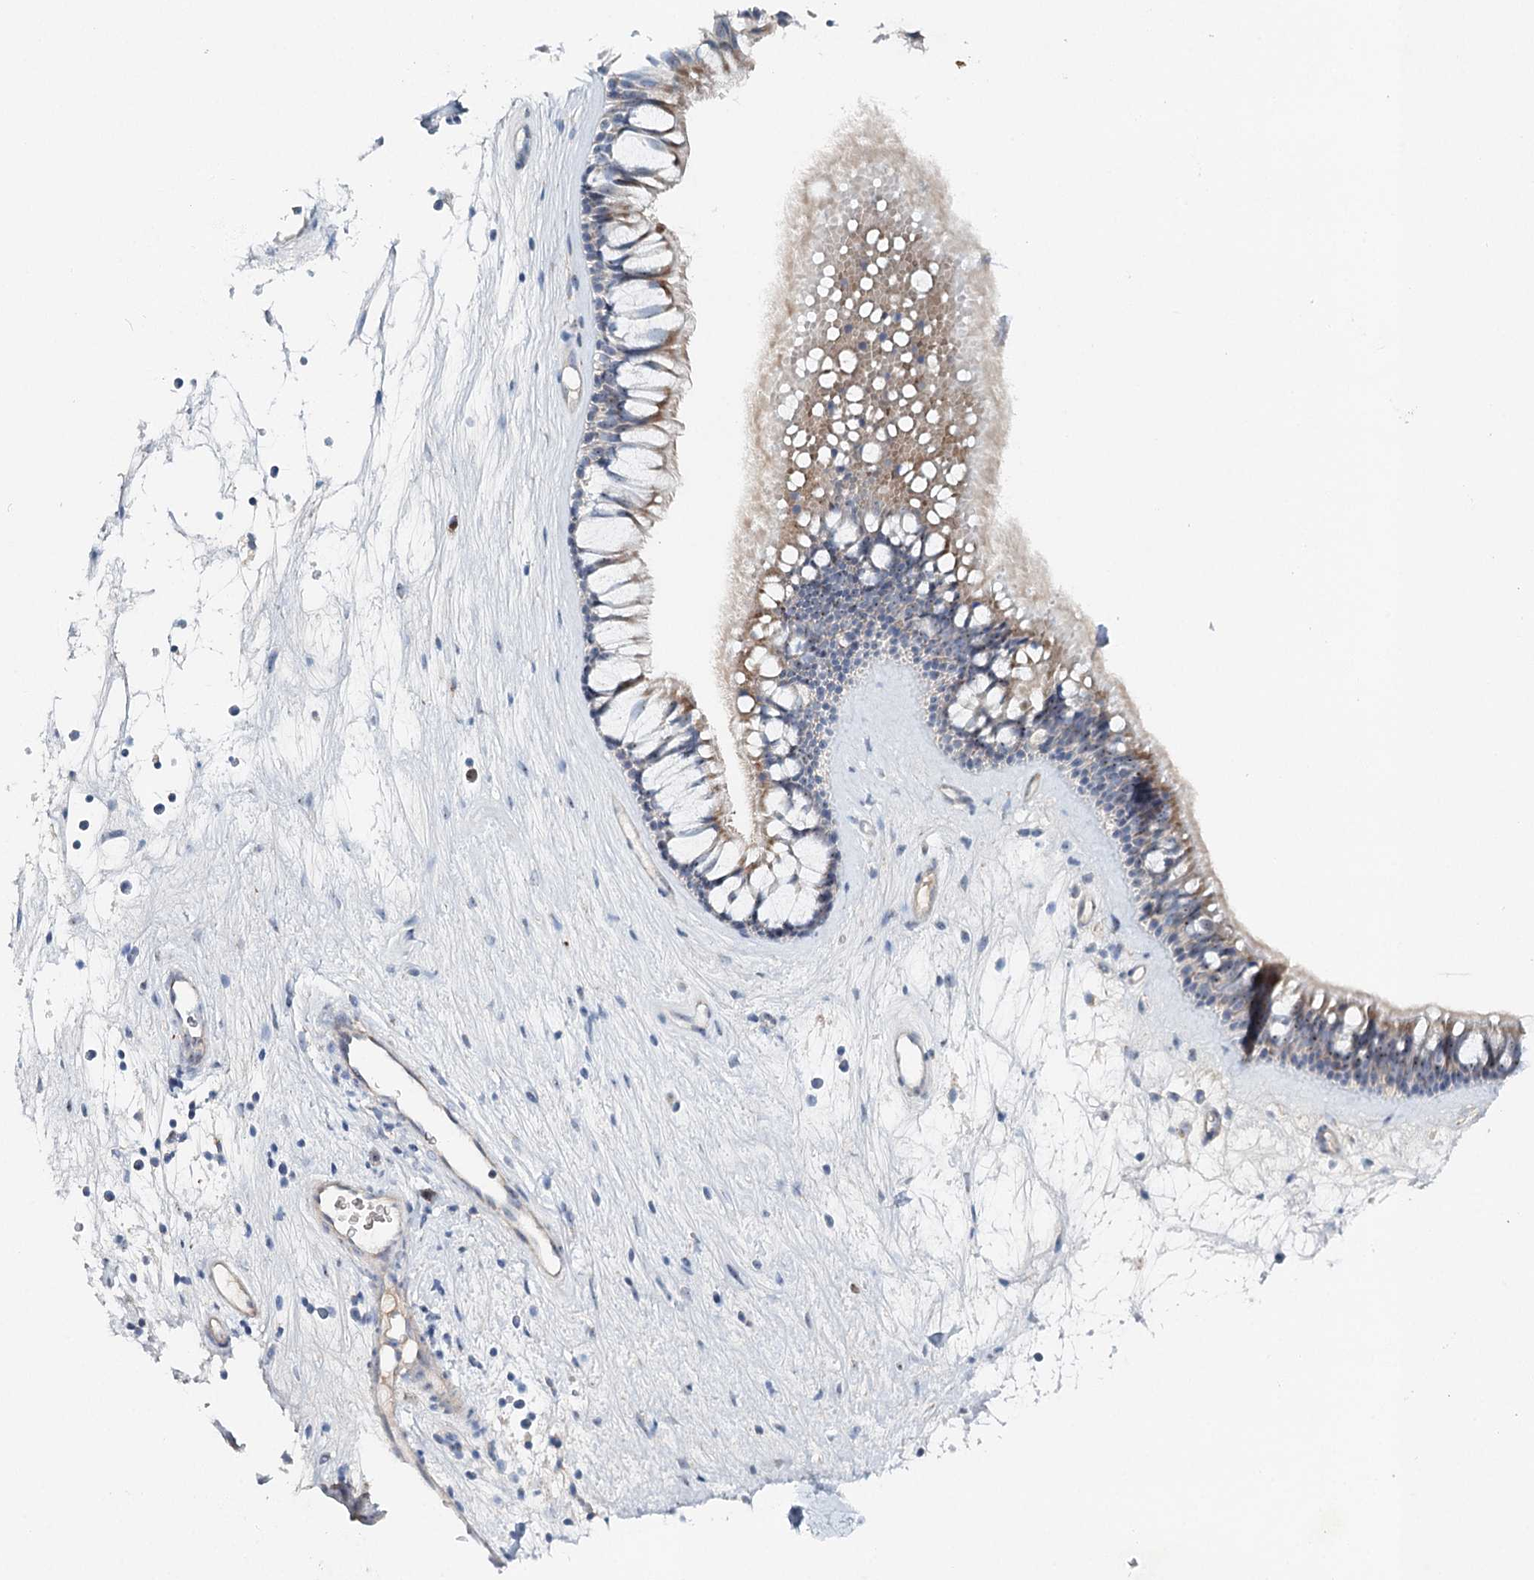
{"staining": {"intensity": "weak", "quantity": "25%-75%", "location": "cytoplasmic/membranous"}, "tissue": "nasopharynx", "cell_type": "Respiratory epithelial cells", "image_type": "normal", "snomed": [{"axis": "morphology", "description": "Normal tissue, NOS"}, {"axis": "topography", "description": "Nasopharynx"}], "caption": "This micrograph displays IHC staining of normal nasopharynx, with low weak cytoplasmic/membranous positivity in about 25%-75% of respiratory epithelial cells.", "gene": "RBM43", "patient": {"sex": "male", "age": 64}}